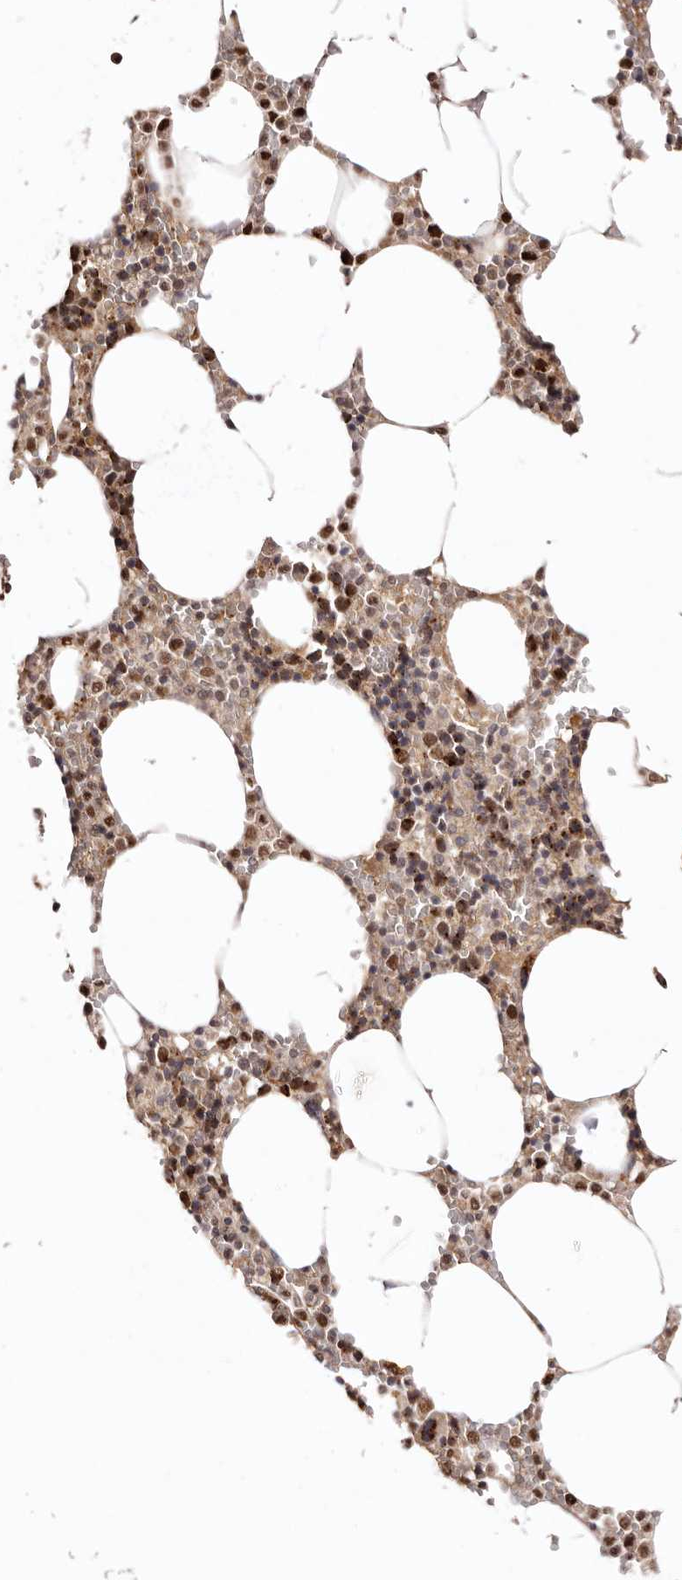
{"staining": {"intensity": "moderate", "quantity": ">75%", "location": "nuclear"}, "tissue": "bone marrow", "cell_type": "Hematopoietic cells", "image_type": "normal", "snomed": [{"axis": "morphology", "description": "Normal tissue, NOS"}, {"axis": "topography", "description": "Bone marrow"}], "caption": "The histopathology image reveals a brown stain indicating the presence of a protein in the nuclear of hematopoietic cells in bone marrow.", "gene": "NOTCH1", "patient": {"sex": "male", "age": 70}}